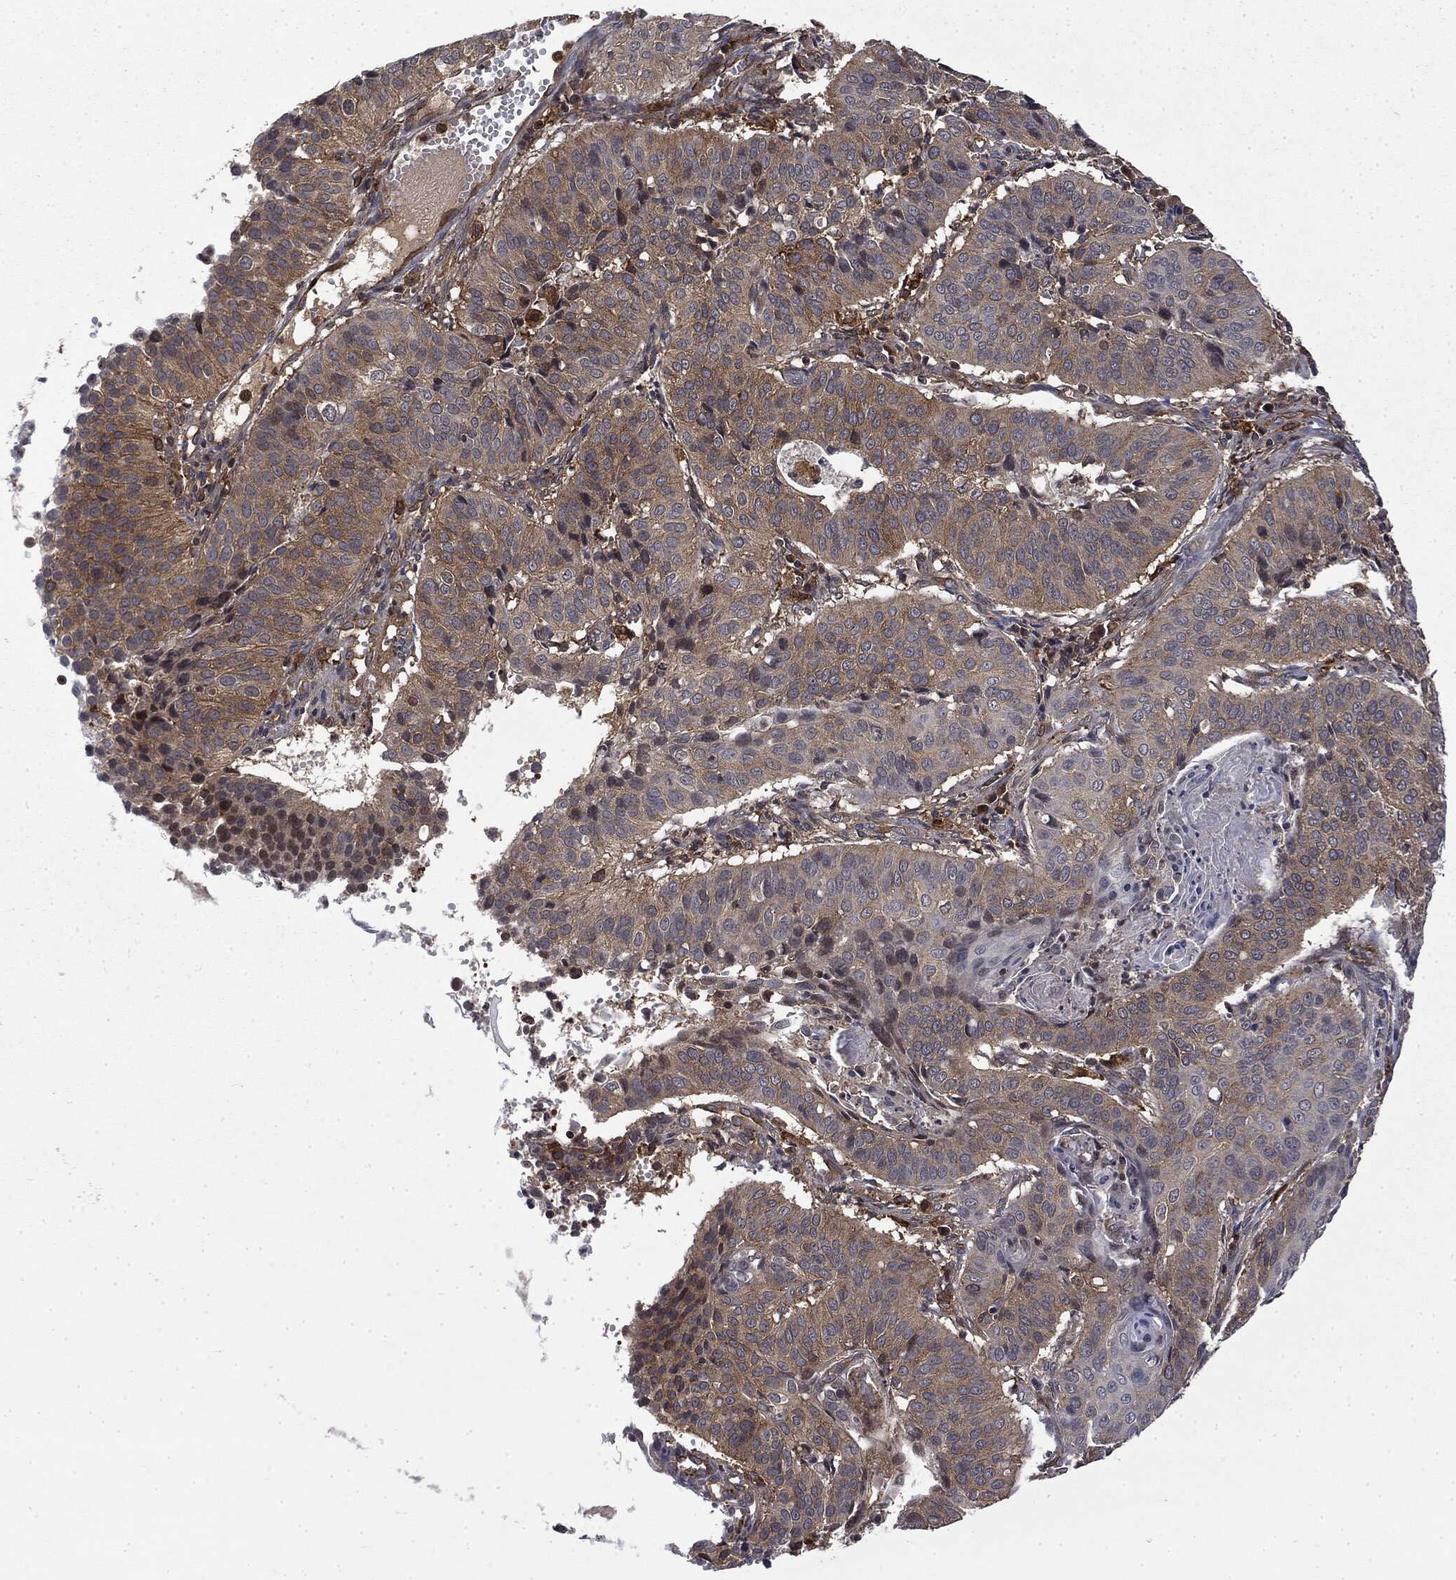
{"staining": {"intensity": "strong", "quantity": "25%-75%", "location": "cytoplasmic/membranous"}, "tissue": "cervical cancer", "cell_type": "Tumor cells", "image_type": "cancer", "snomed": [{"axis": "morphology", "description": "Normal tissue, NOS"}, {"axis": "morphology", "description": "Squamous cell carcinoma, NOS"}, {"axis": "topography", "description": "Cervix"}], "caption": "Brown immunohistochemical staining in human cervical squamous cell carcinoma demonstrates strong cytoplasmic/membranous staining in approximately 25%-75% of tumor cells.", "gene": "SNX5", "patient": {"sex": "female", "age": 39}}